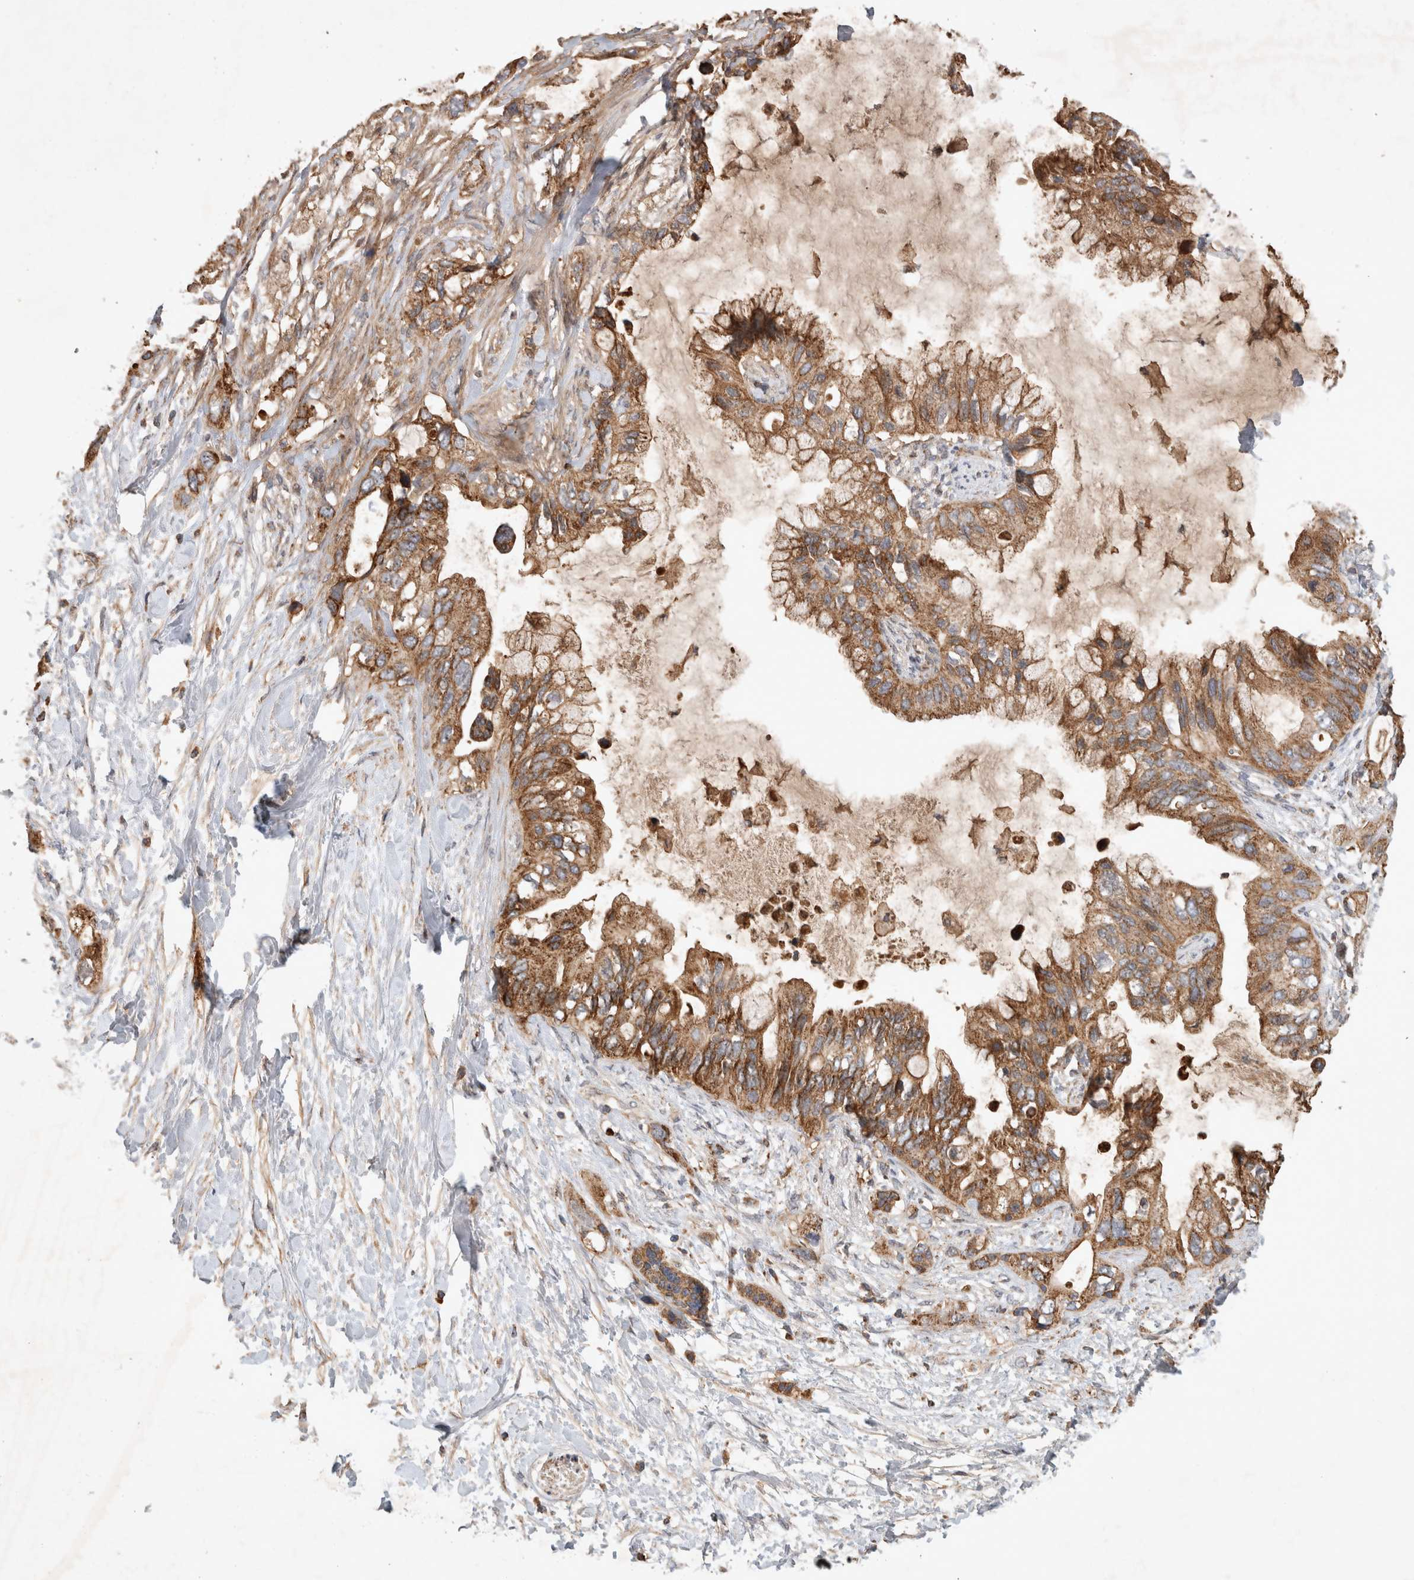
{"staining": {"intensity": "moderate", "quantity": ">75%", "location": "cytoplasmic/membranous"}, "tissue": "pancreatic cancer", "cell_type": "Tumor cells", "image_type": "cancer", "snomed": [{"axis": "morphology", "description": "Adenocarcinoma, NOS"}, {"axis": "topography", "description": "Pancreas"}], "caption": "Pancreatic cancer (adenocarcinoma) stained for a protein reveals moderate cytoplasmic/membranous positivity in tumor cells.", "gene": "SERAC1", "patient": {"sex": "female", "age": 56}}